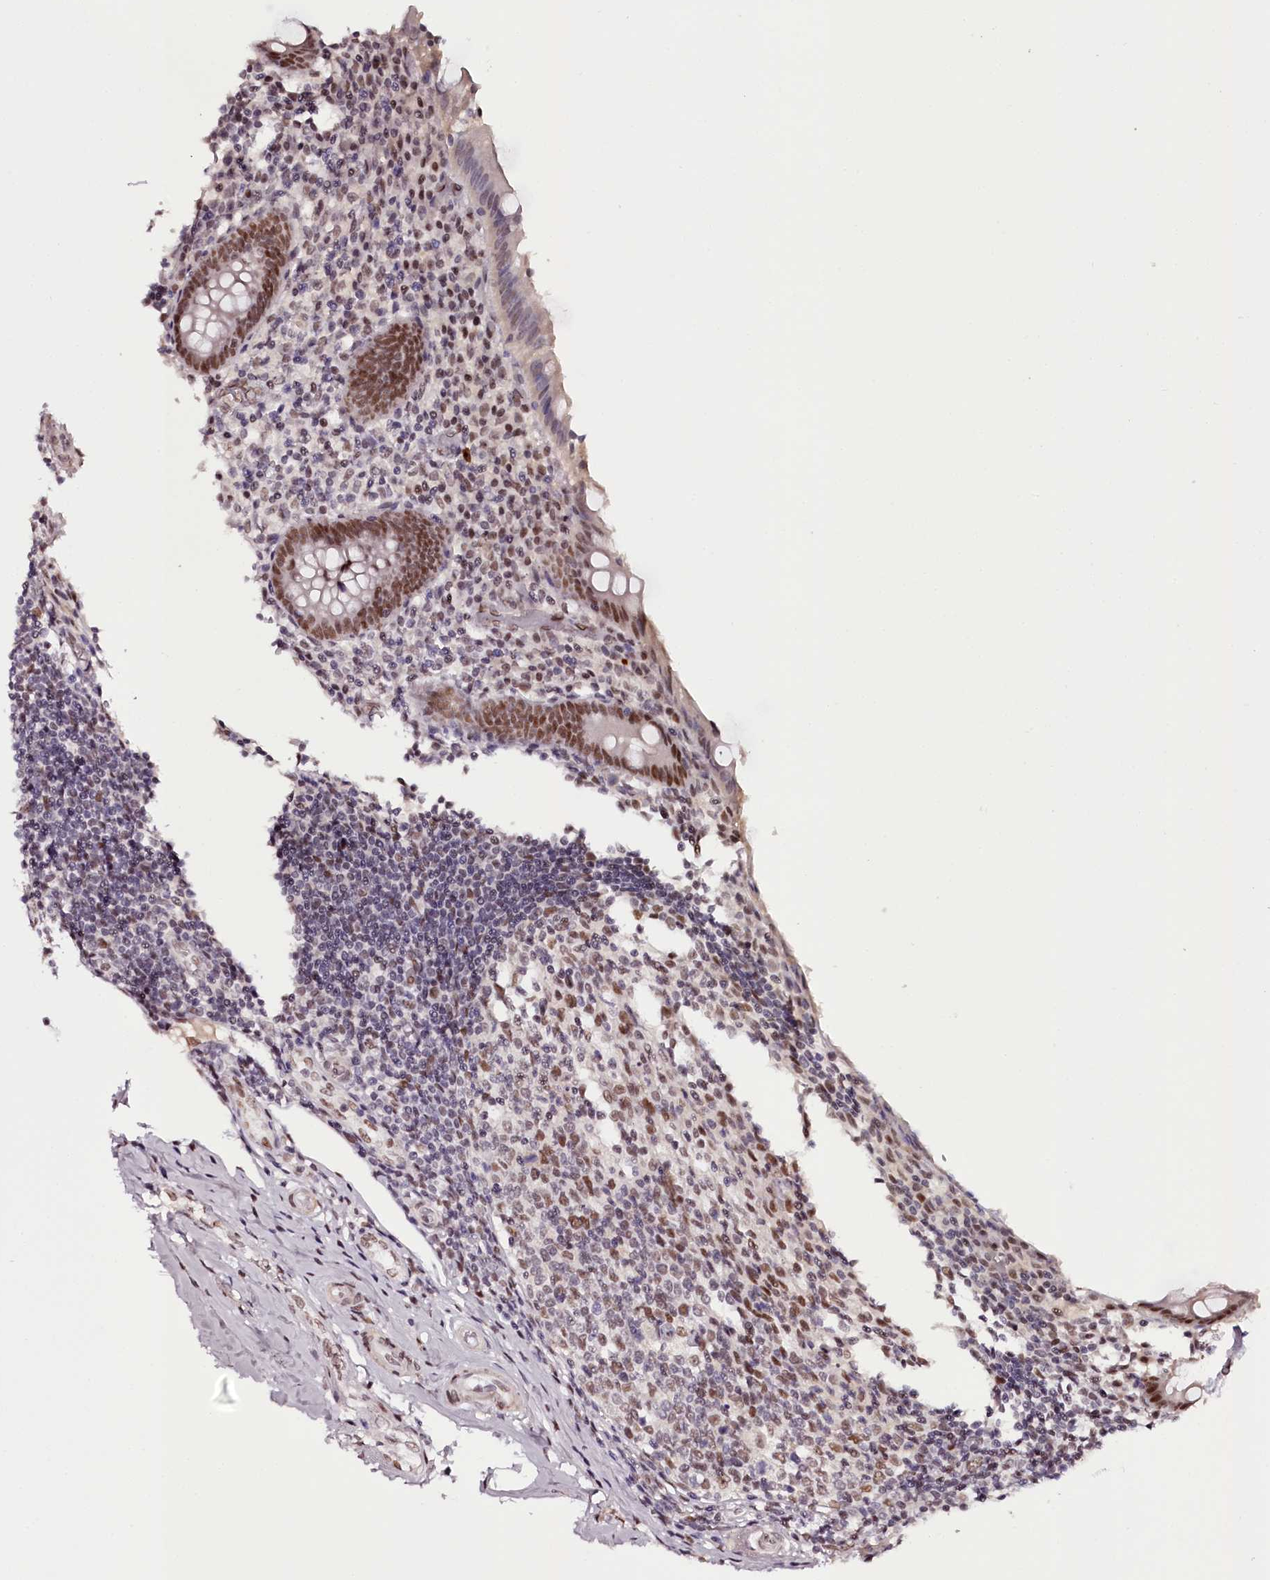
{"staining": {"intensity": "moderate", "quantity": ">75%", "location": "nuclear"}, "tissue": "appendix", "cell_type": "Glandular cells", "image_type": "normal", "snomed": [{"axis": "morphology", "description": "Normal tissue, NOS"}, {"axis": "topography", "description": "Appendix"}], "caption": "Protein expression analysis of benign human appendix reveals moderate nuclear positivity in about >75% of glandular cells. (Stains: DAB (3,3'-diaminobenzidine) in brown, nuclei in blue, Microscopy: brightfield microscopy at high magnification).", "gene": "TTC33", "patient": {"sex": "female", "age": 17}}